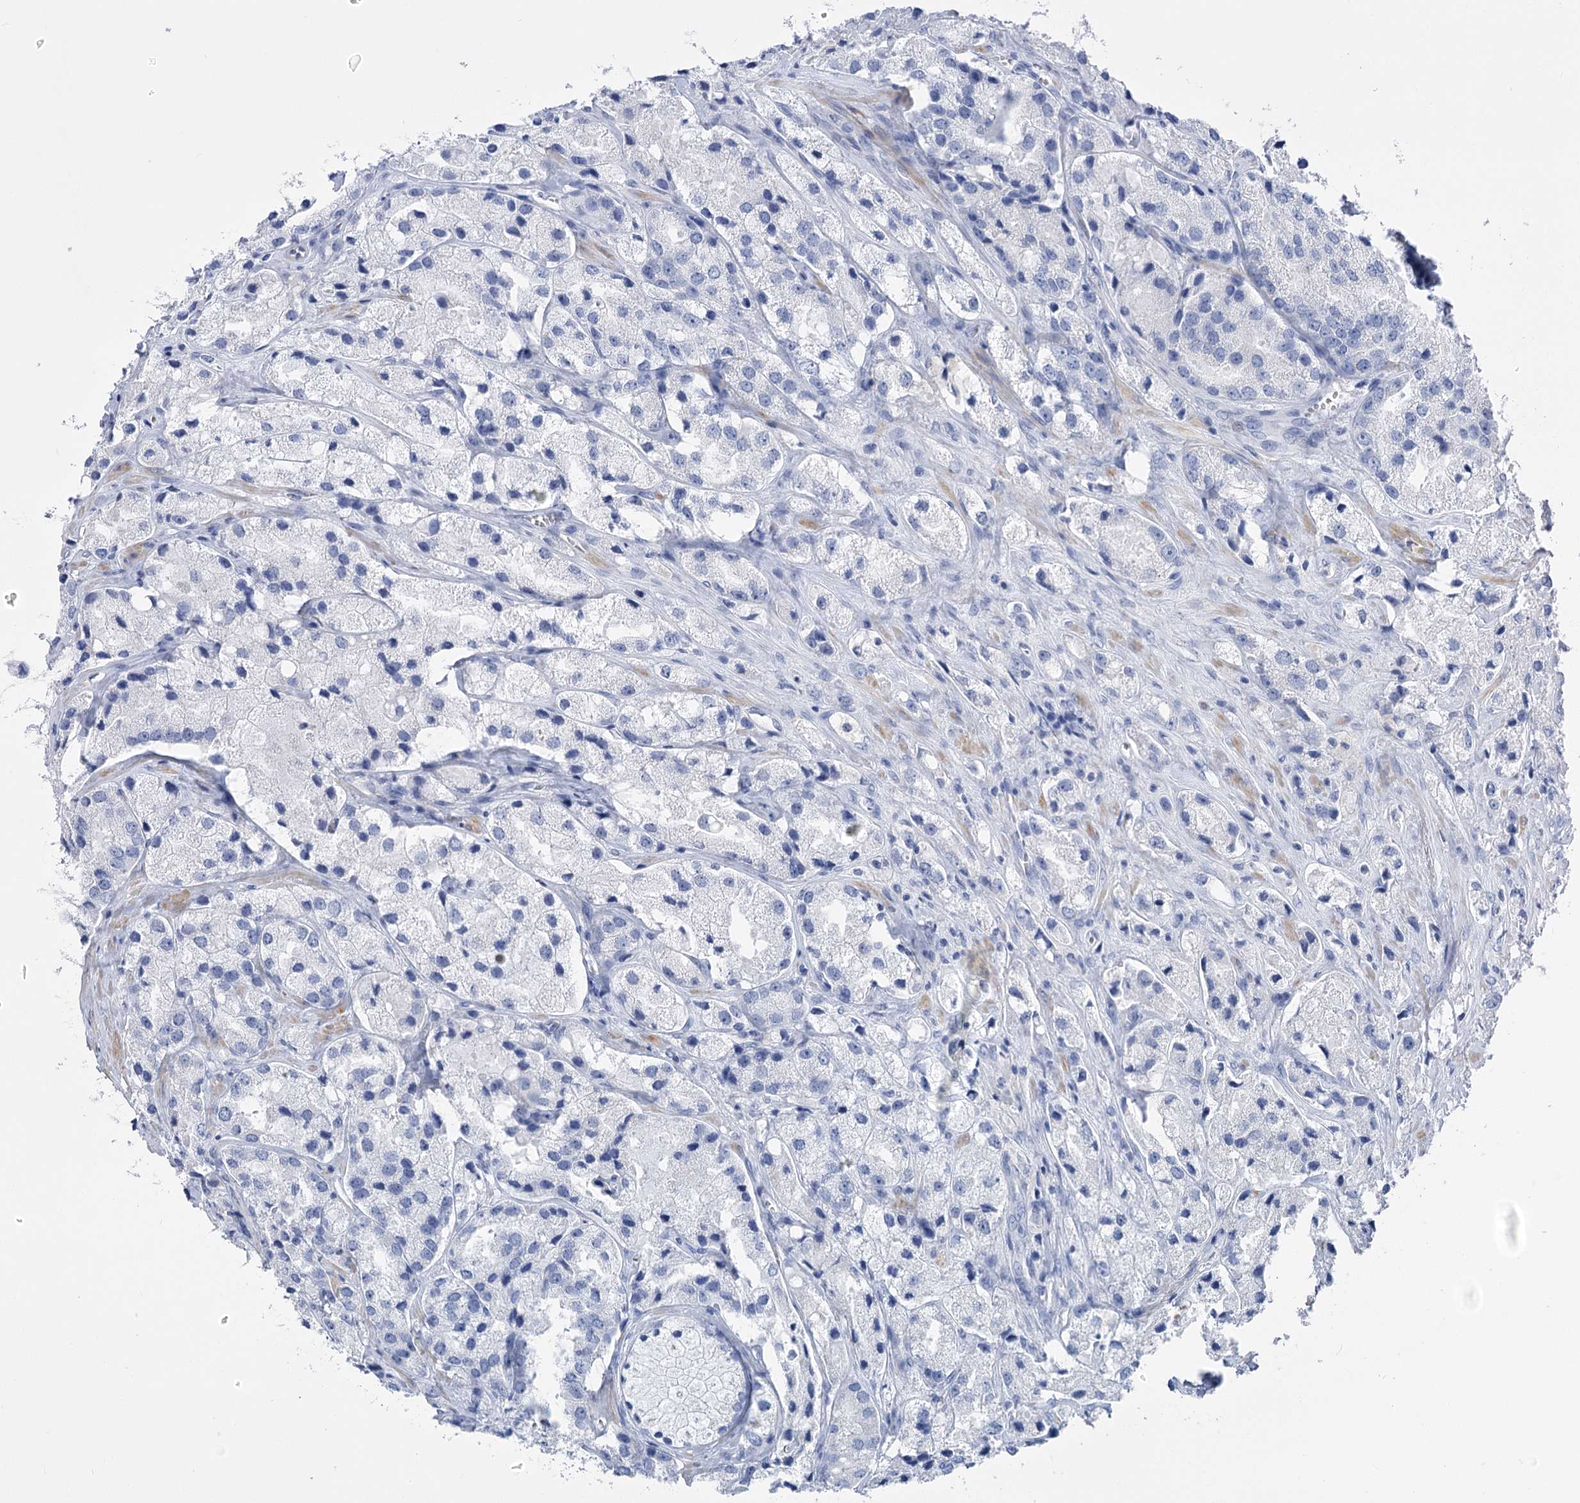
{"staining": {"intensity": "negative", "quantity": "none", "location": "none"}, "tissue": "prostate cancer", "cell_type": "Tumor cells", "image_type": "cancer", "snomed": [{"axis": "morphology", "description": "Adenocarcinoma, High grade"}, {"axis": "topography", "description": "Prostate"}], "caption": "This histopathology image is of high-grade adenocarcinoma (prostate) stained with immunohistochemistry to label a protein in brown with the nuclei are counter-stained blue. There is no expression in tumor cells.", "gene": "PCDHA1", "patient": {"sex": "male", "age": 66}}